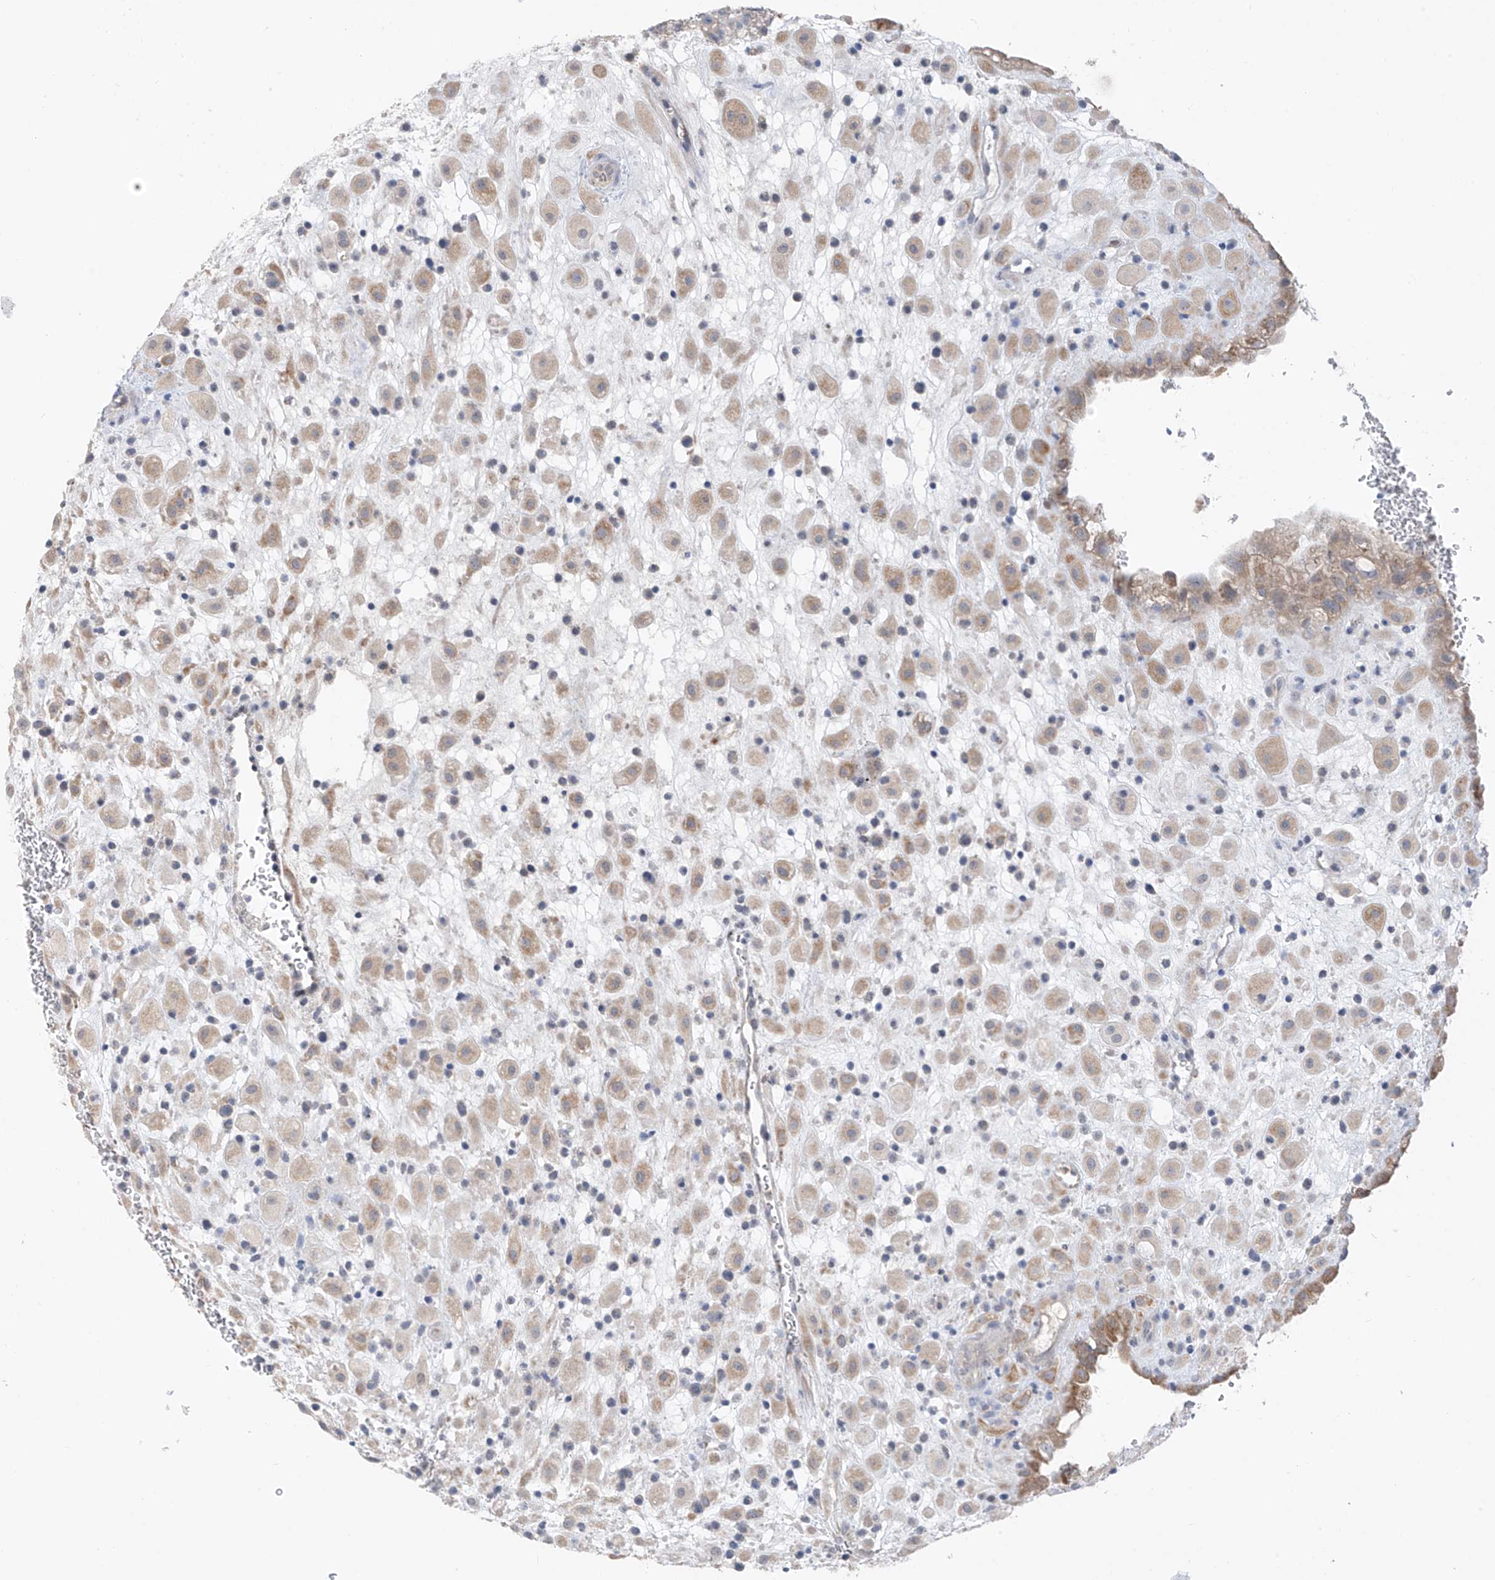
{"staining": {"intensity": "weak", "quantity": ">75%", "location": "cytoplasmic/membranous"}, "tissue": "placenta", "cell_type": "Decidual cells", "image_type": "normal", "snomed": [{"axis": "morphology", "description": "Normal tissue, NOS"}, {"axis": "topography", "description": "Placenta"}], "caption": "Immunohistochemical staining of benign human placenta displays low levels of weak cytoplasmic/membranous staining in approximately >75% of decidual cells. (Brightfield microscopy of DAB IHC at high magnification).", "gene": "CYP4V2", "patient": {"sex": "female", "age": 35}}